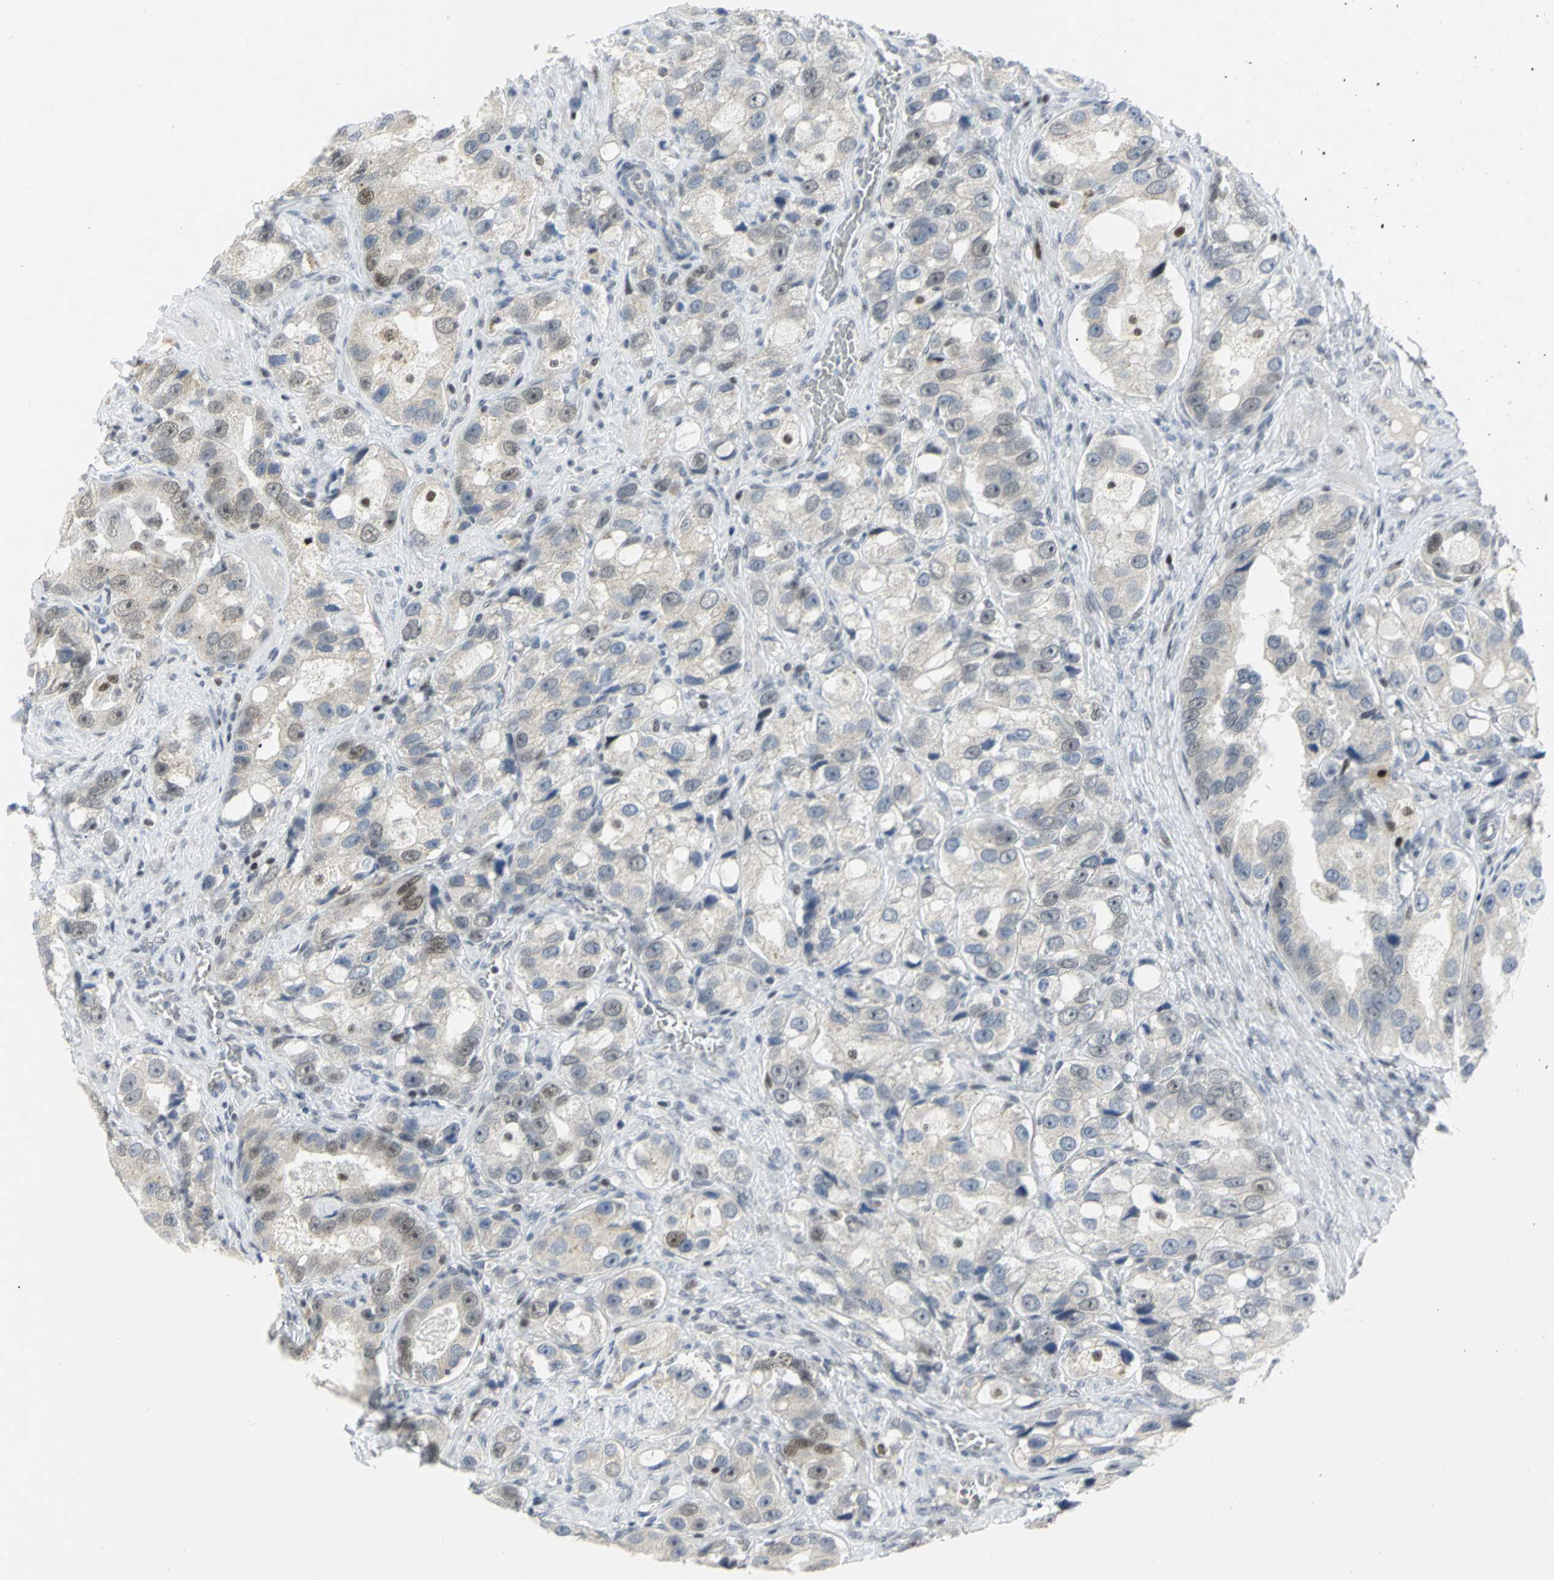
{"staining": {"intensity": "weak", "quantity": "<25%", "location": "nuclear"}, "tissue": "prostate cancer", "cell_type": "Tumor cells", "image_type": "cancer", "snomed": [{"axis": "morphology", "description": "Adenocarcinoma, High grade"}, {"axis": "topography", "description": "Prostate"}], "caption": "Immunohistochemistry of prostate cancer reveals no staining in tumor cells.", "gene": "RPA1", "patient": {"sex": "male", "age": 63}}